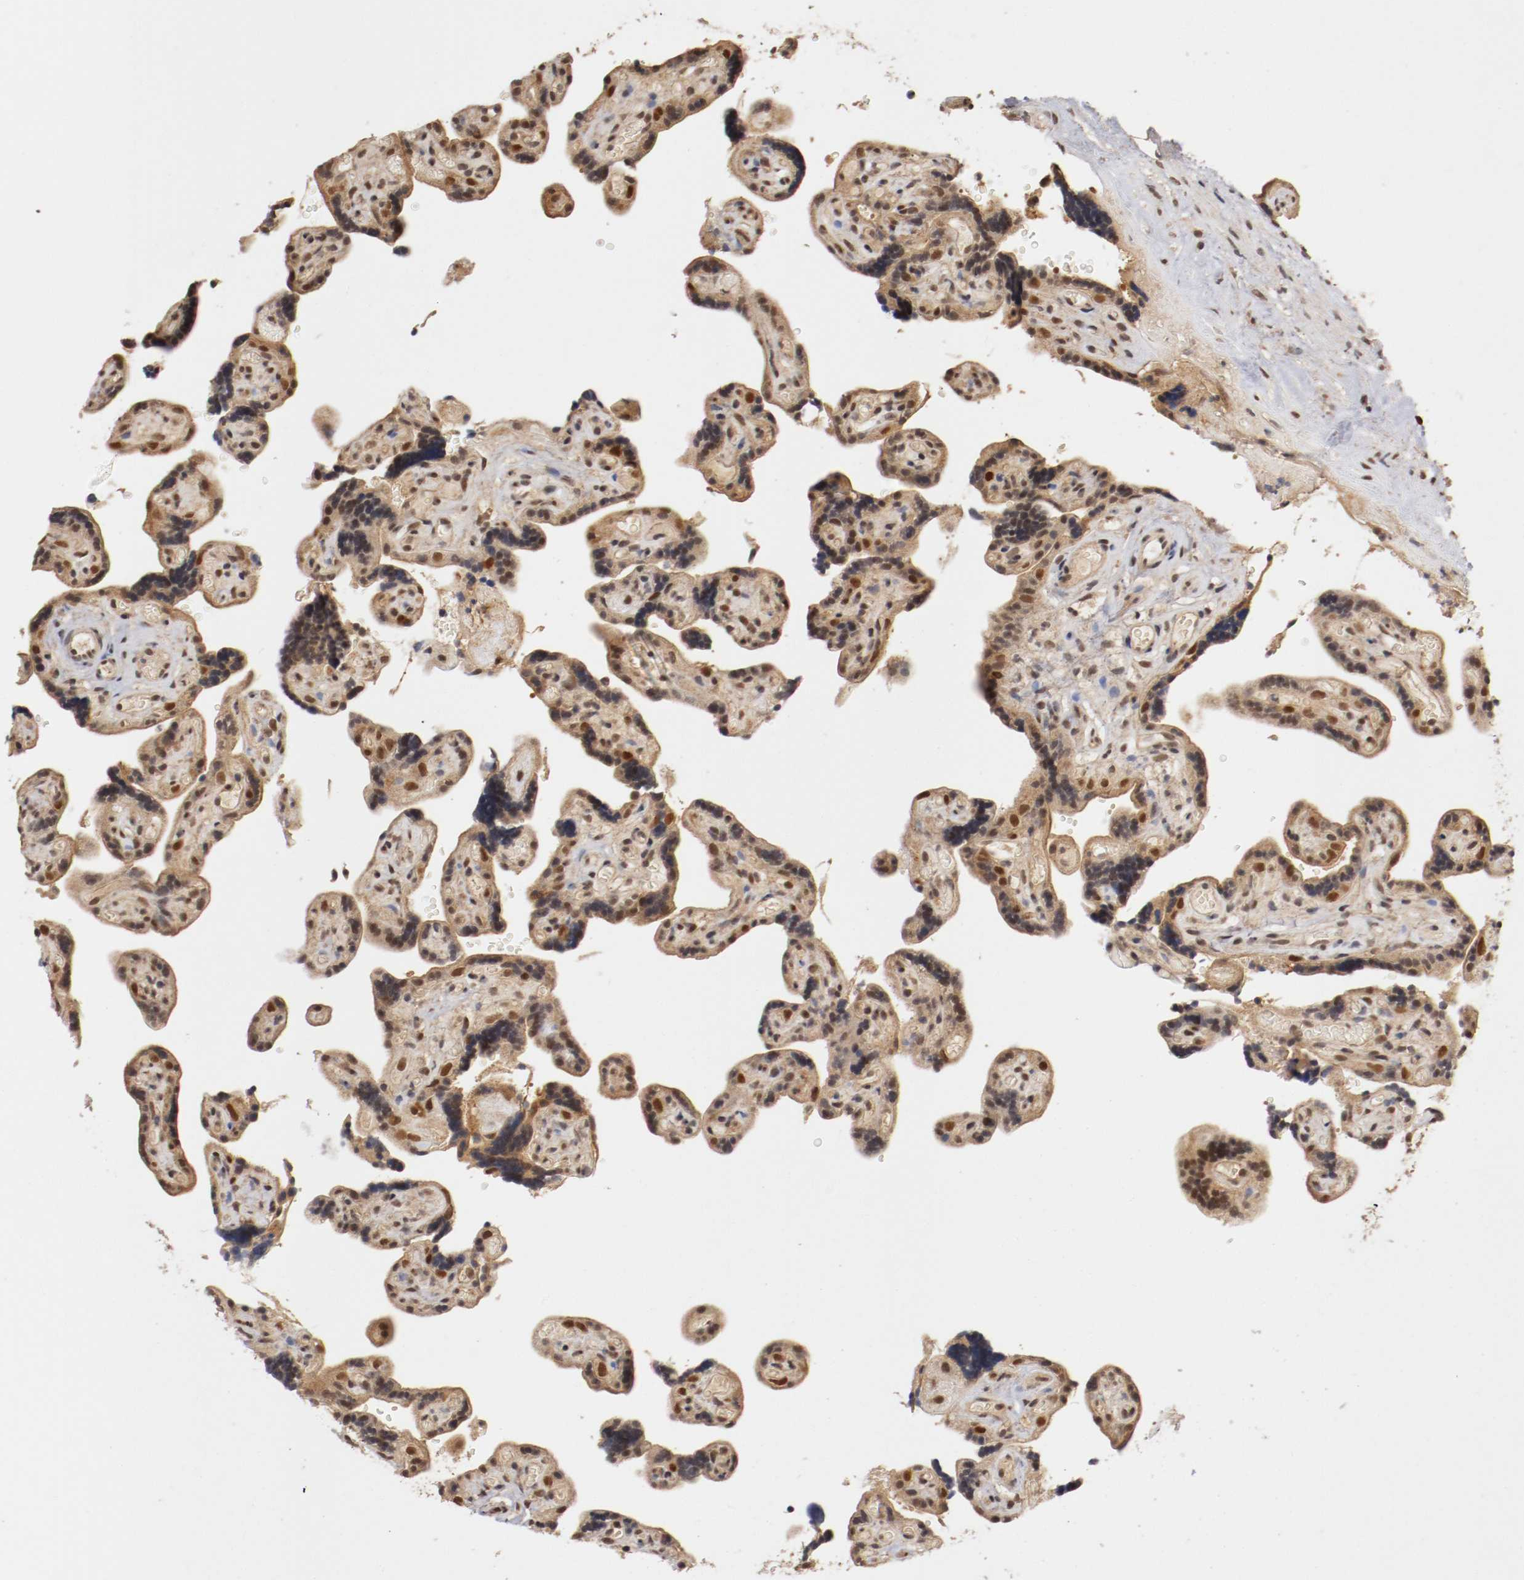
{"staining": {"intensity": "moderate", "quantity": ">75%", "location": "cytoplasmic/membranous,nuclear"}, "tissue": "placenta", "cell_type": "Decidual cells", "image_type": "normal", "snomed": [{"axis": "morphology", "description": "Normal tissue, NOS"}, {"axis": "topography", "description": "Placenta"}], "caption": "A brown stain labels moderate cytoplasmic/membranous,nuclear staining of a protein in decidual cells of benign placenta.", "gene": "DNMT3B", "patient": {"sex": "female", "age": 30}}